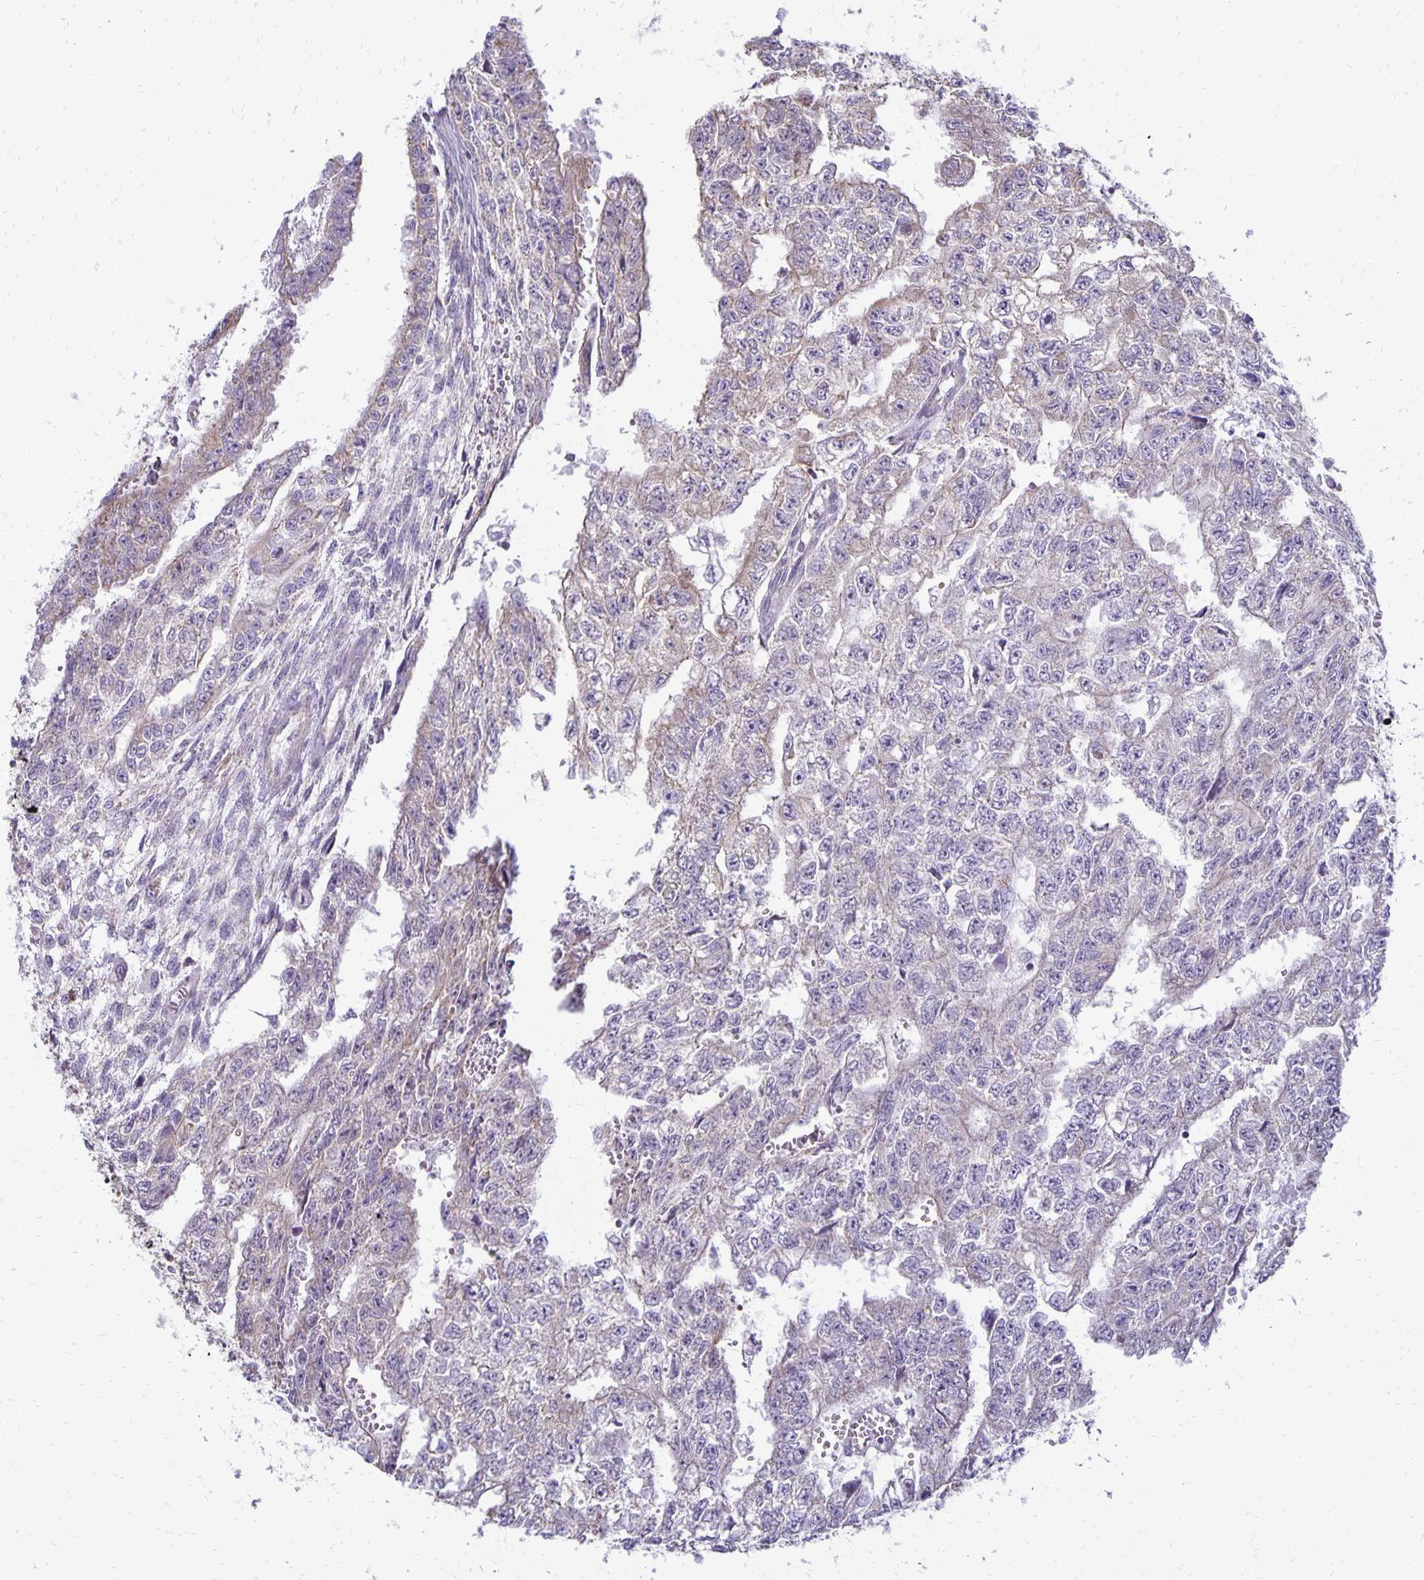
{"staining": {"intensity": "negative", "quantity": "none", "location": "none"}, "tissue": "testis cancer", "cell_type": "Tumor cells", "image_type": "cancer", "snomed": [{"axis": "morphology", "description": "Carcinoma, Embryonal, NOS"}, {"axis": "morphology", "description": "Teratoma, malignant, NOS"}, {"axis": "topography", "description": "Testis"}], "caption": "The histopathology image exhibits no staining of tumor cells in testis cancer (teratoma (malignant)). (DAB (3,3'-diaminobenzidine) IHC visualized using brightfield microscopy, high magnification).", "gene": "FN3K", "patient": {"sex": "male", "age": 24}}